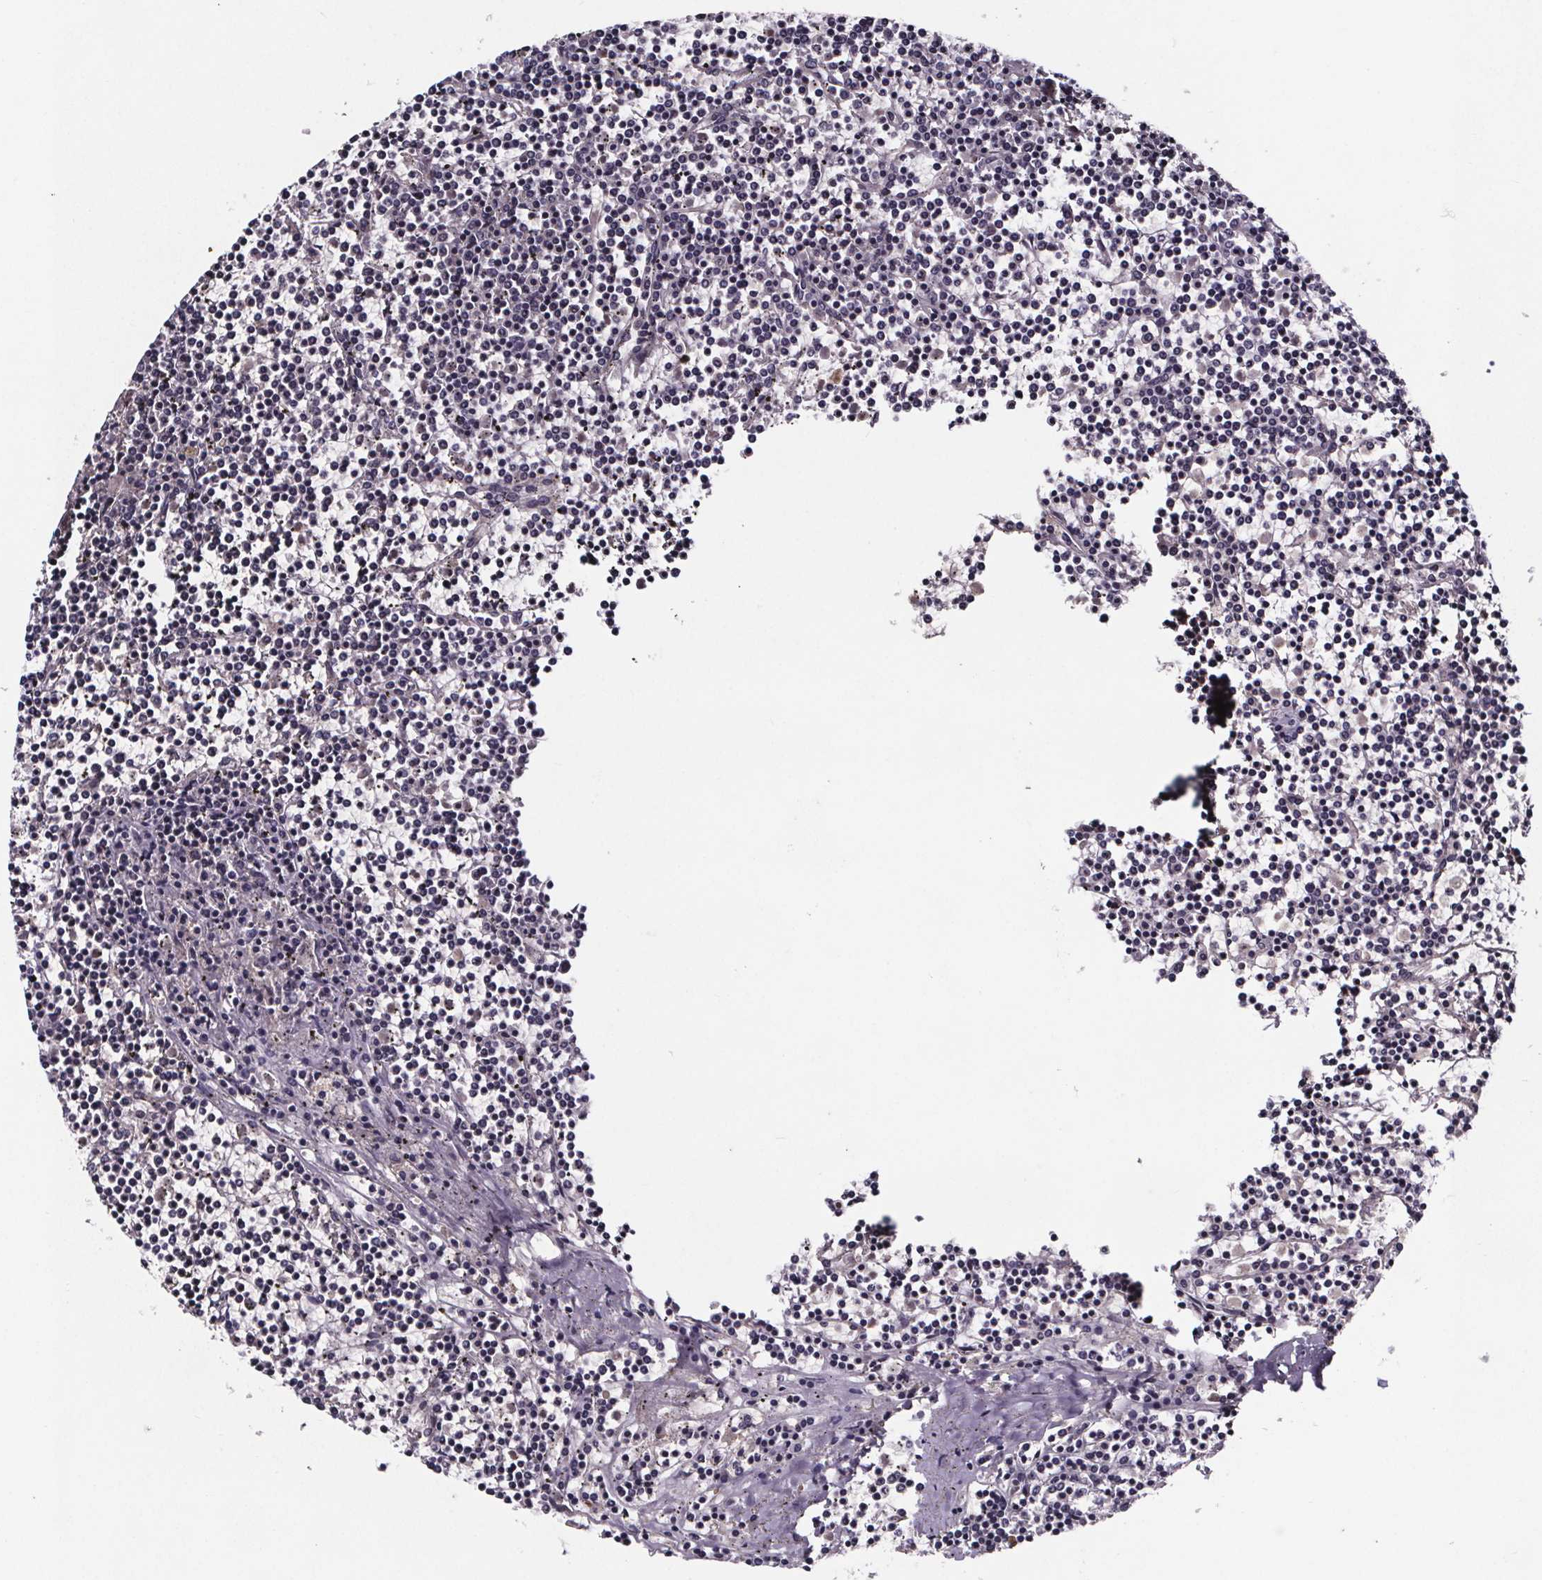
{"staining": {"intensity": "negative", "quantity": "none", "location": "none"}, "tissue": "lymphoma", "cell_type": "Tumor cells", "image_type": "cancer", "snomed": [{"axis": "morphology", "description": "Malignant lymphoma, non-Hodgkin's type, Low grade"}, {"axis": "topography", "description": "Spleen"}], "caption": "Tumor cells are negative for brown protein staining in lymphoma. (Stains: DAB (3,3'-diaminobenzidine) immunohistochemistry with hematoxylin counter stain, Microscopy: brightfield microscopy at high magnification).", "gene": "NPHP4", "patient": {"sex": "female", "age": 19}}